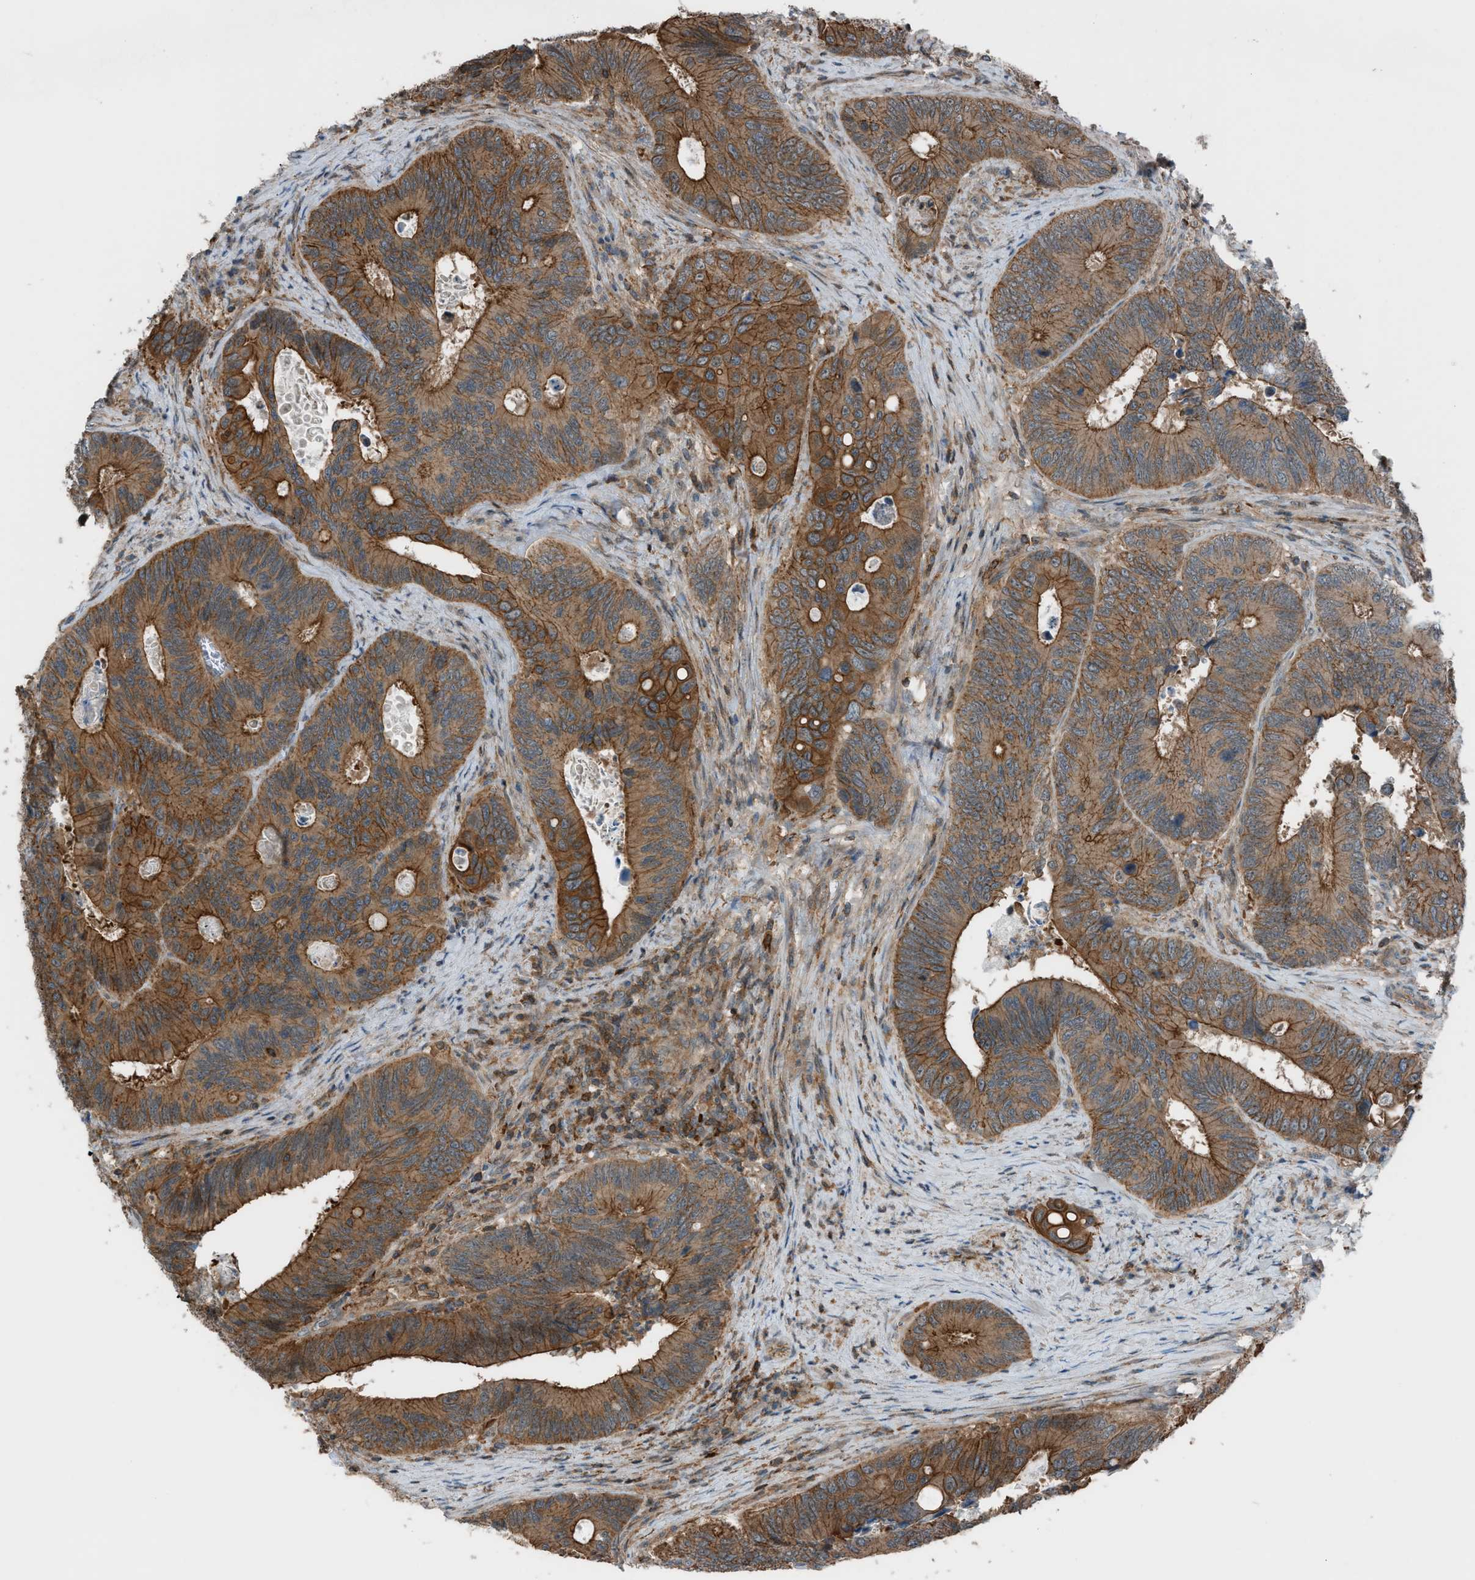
{"staining": {"intensity": "strong", "quantity": ">75%", "location": "cytoplasmic/membranous"}, "tissue": "colorectal cancer", "cell_type": "Tumor cells", "image_type": "cancer", "snomed": [{"axis": "morphology", "description": "Inflammation, NOS"}, {"axis": "morphology", "description": "Adenocarcinoma, NOS"}, {"axis": "topography", "description": "Colon"}], "caption": "Colorectal cancer (adenocarcinoma) stained with DAB (3,3'-diaminobenzidine) IHC displays high levels of strong cytoplasmic/membranous staining in about >75% of tumor cells.", "gene": "DYRK1A", "patient": {"sex": "male", "age": 72}}